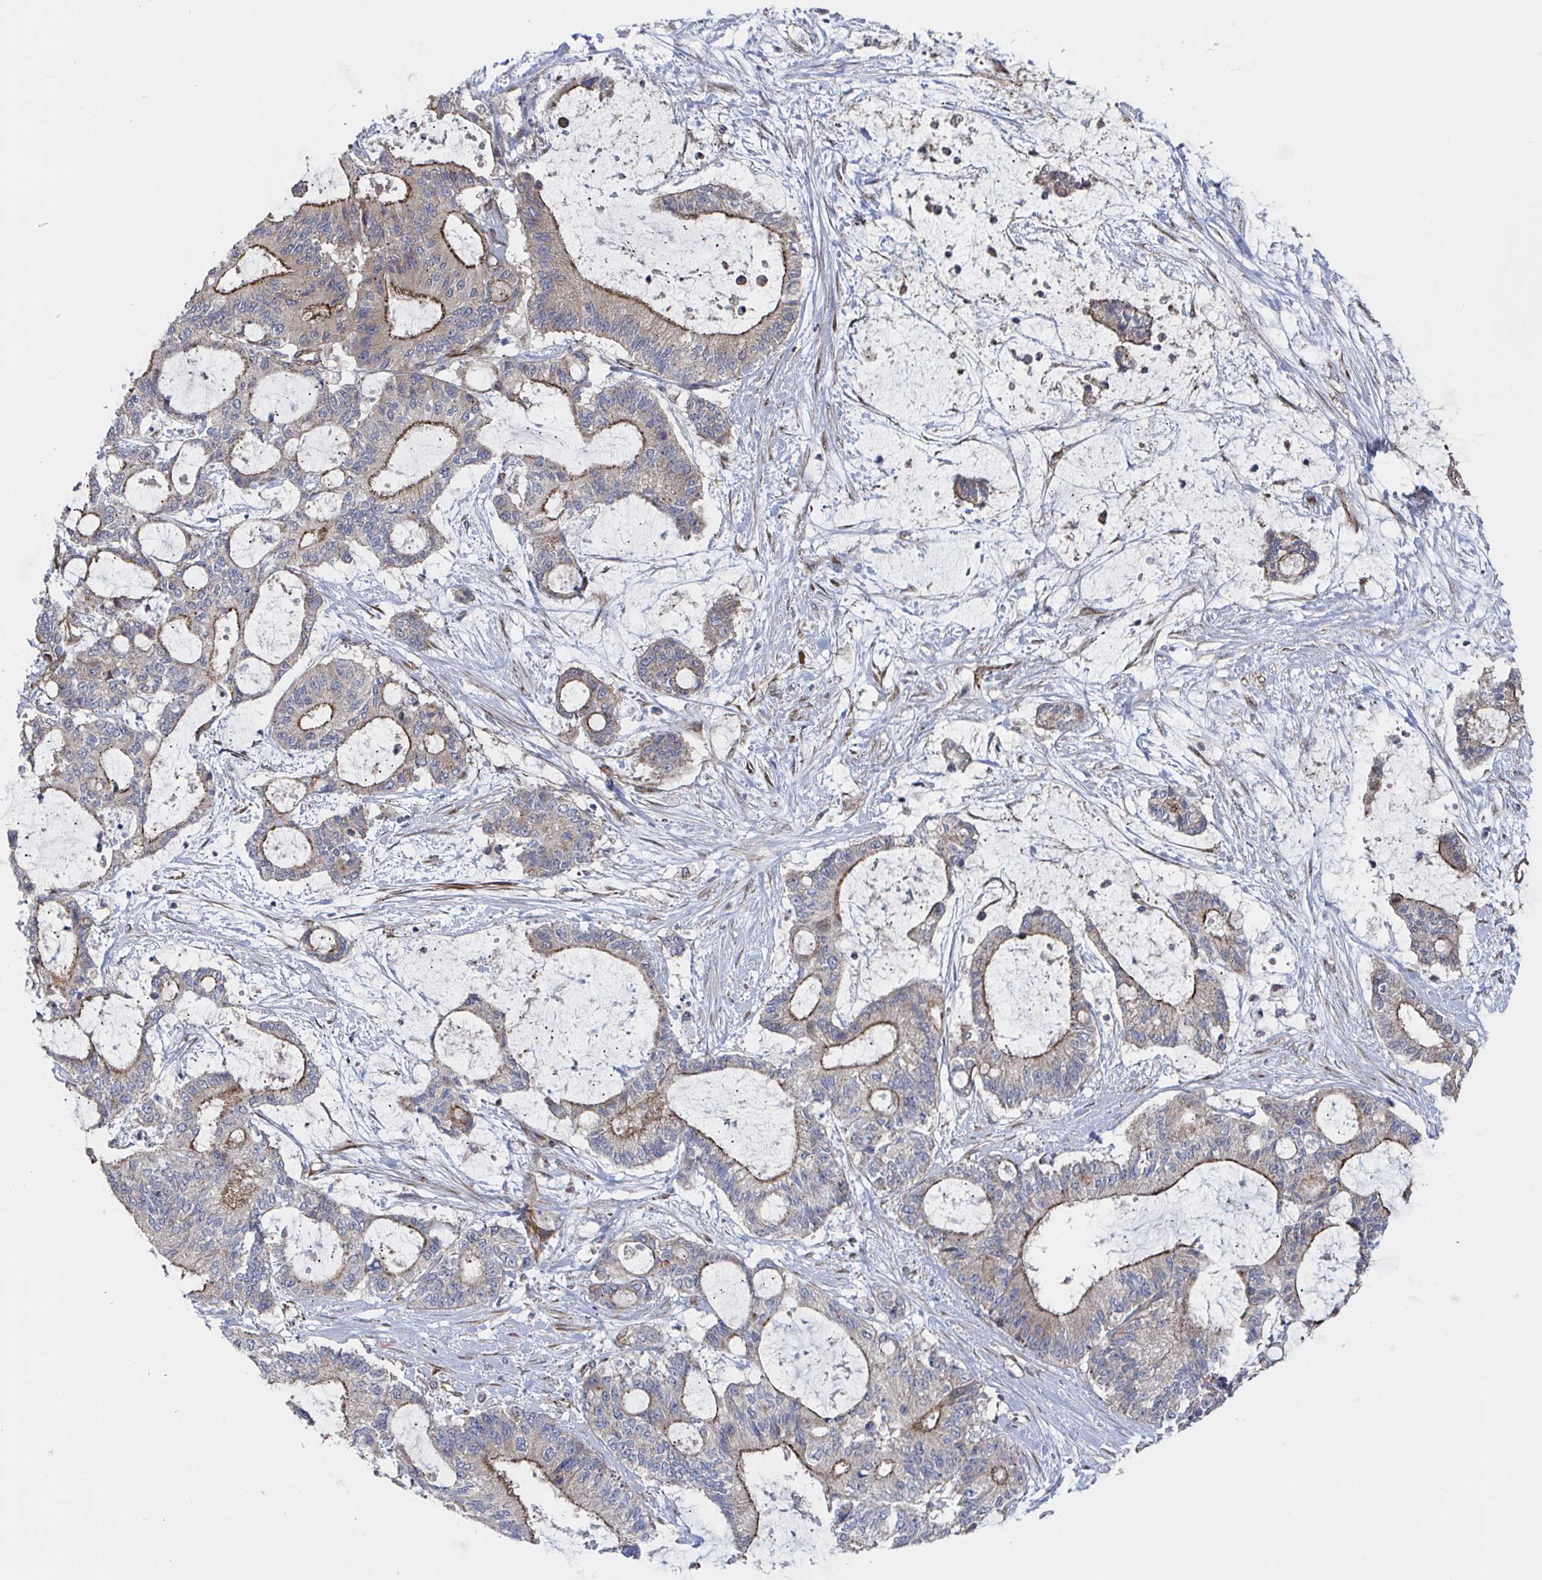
{"staining": {"intensity": "moderate", "quantity": "25%-75%", "location": "cytoplasmic/membranous"}, "tissue": "liver cancer", "cell_type": "Tumor cells", "image_type": "cancer", "snomed": [{"axis": "morphology", "description": "Normal tissue, NOS"}, {"axis": "morphology", "description": "Cholangiocarcinoma"}, {"axis": "topography", "description": "Liver"}, {"axis": "topography", "description": "Peripheral nerve tissue"}], "caption": "Human liver cancer (cholangiocarcinoma) stained with a protein marker reveals moderate staining in tumor cells.", "gene": "DVL3", "patient": {"sex": "female", "age": 73}}